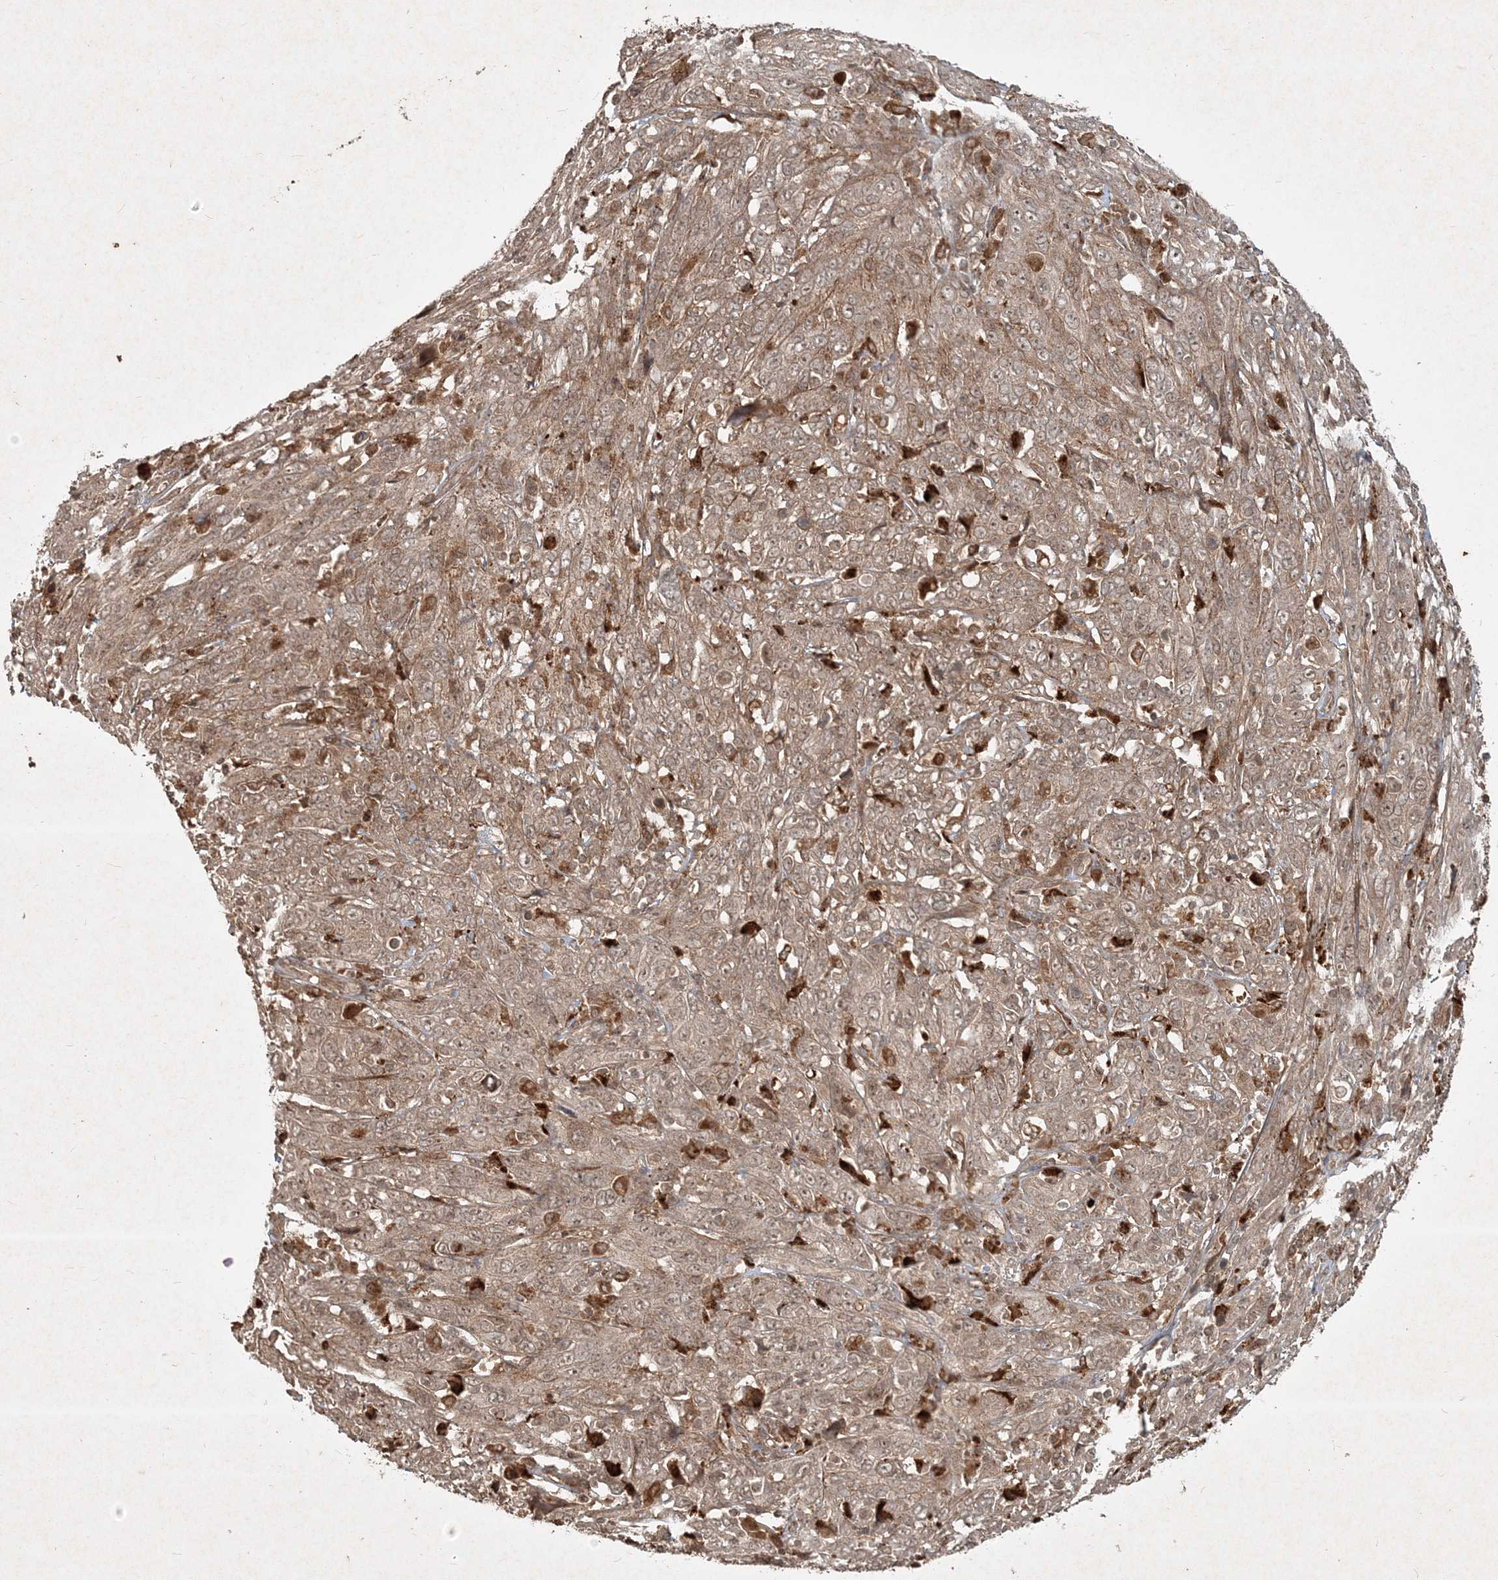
{"staining": {"intensity": "weak", "quantity": ">75%", "location": "cytoplasmic/membranous"}, "tissue": "cervical cancer", "cell_type": "Tumor cells", "image_type": "cancer", "snomed": [{"axis": "morphology", "description": "Squamous cell carcinoma, NOS"}, {"axis": "topography", "description": "Cervix"}], "caption": "Protein staining of cervical cancer tissue exhibits weak cytoplasmic/membranous expression in approximately >75% of tumor cells.", "gene": "NARS1", "patient": {"sex": "female", "age": 46}}